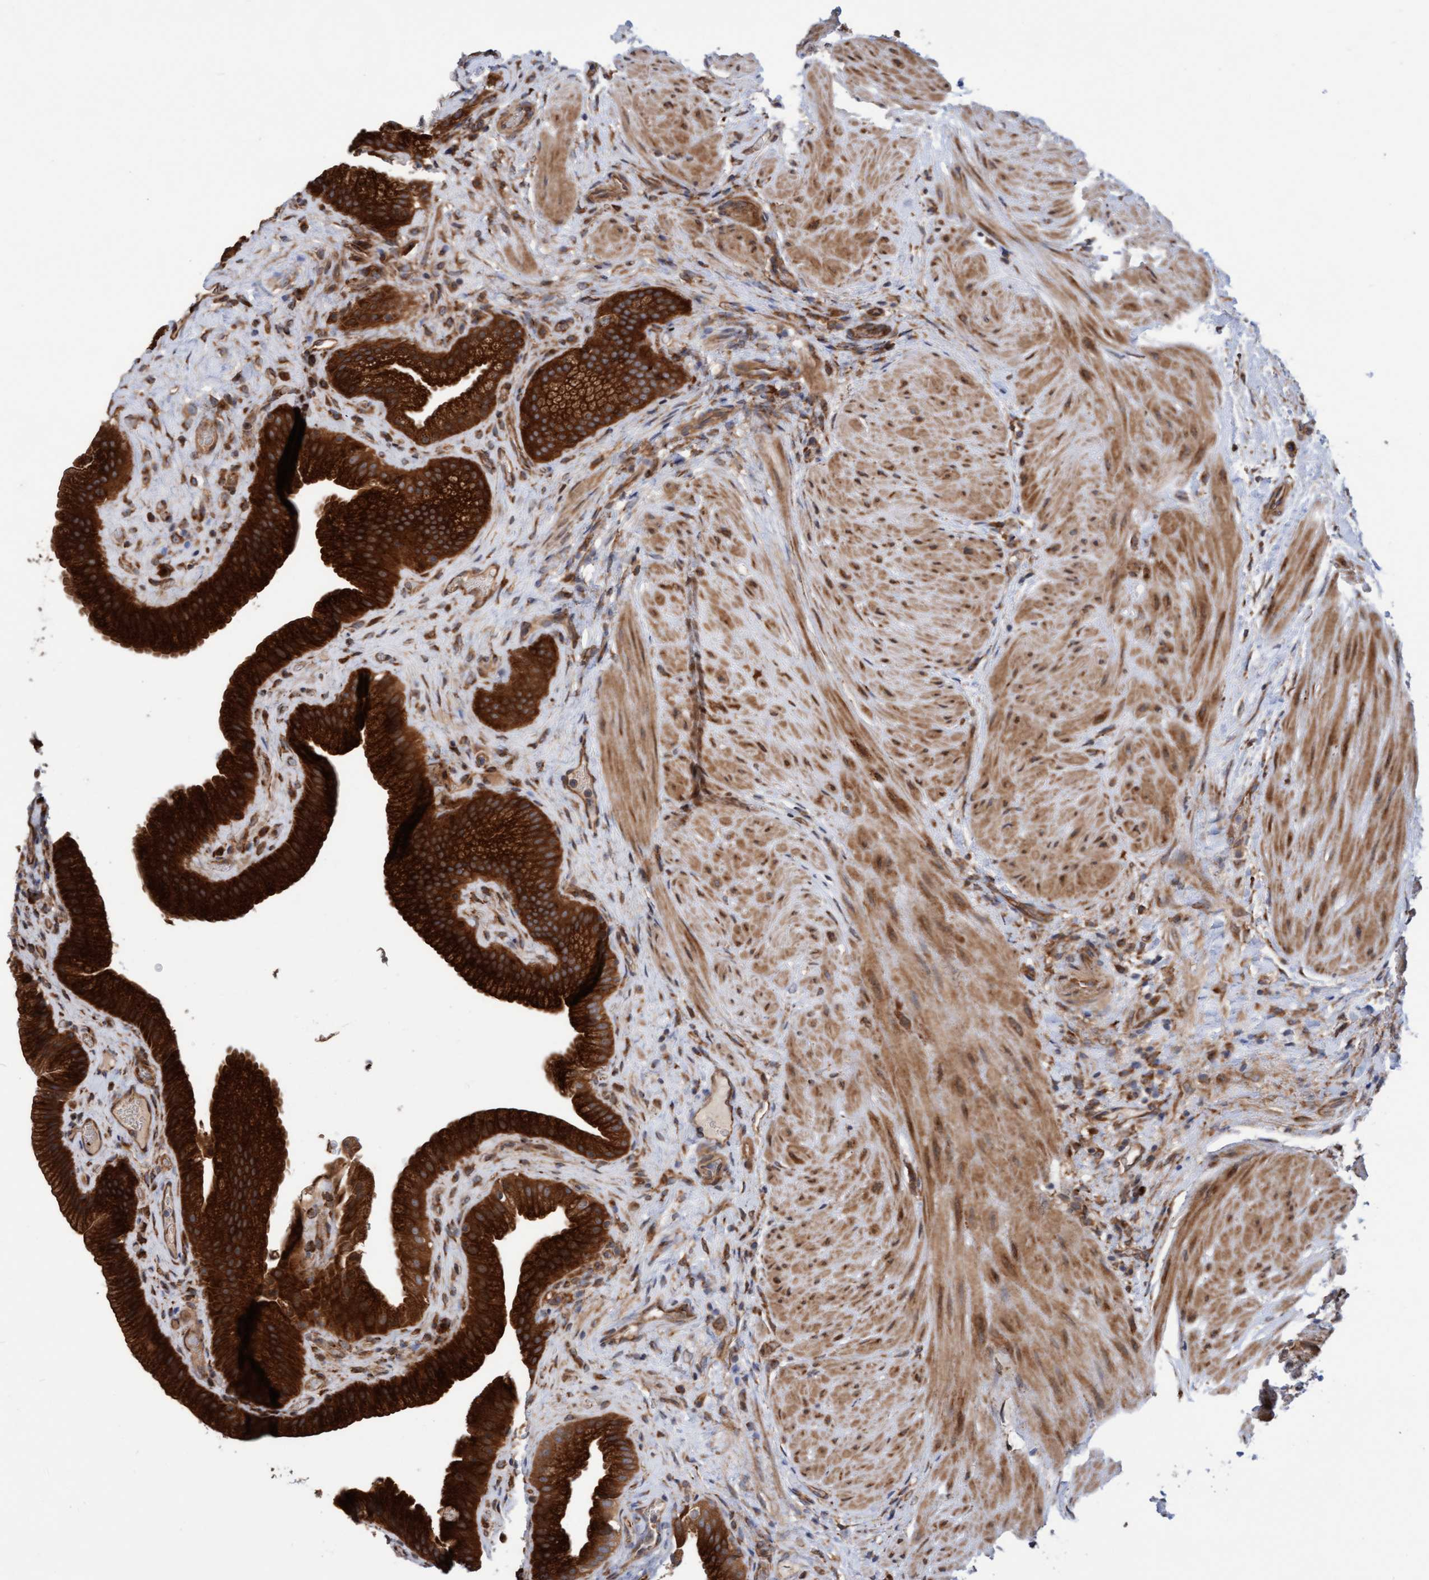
{"staining": {"intensity": "strong", "quantity": ">75%", "location": "cytoplasmic/membranous"}, "tissue": "gallbladder", "cell_type": "Glandular cells", "image_type": "normal", "snomed": [{"axis": "morphology", "description": "Normal tissue, NOS"}, {"axis": "topography", "description": "Gallbladder"}], "caption": "An immunohistochemistry (IHC) photomicrograph of benign tissue is shown. Protein staining in brown shows strong cytoplasmic/membranous positivity in gallbladder within glandular cells.", "gene": "KIAA0753", "patient": {"sex": "male", "age": 49}}